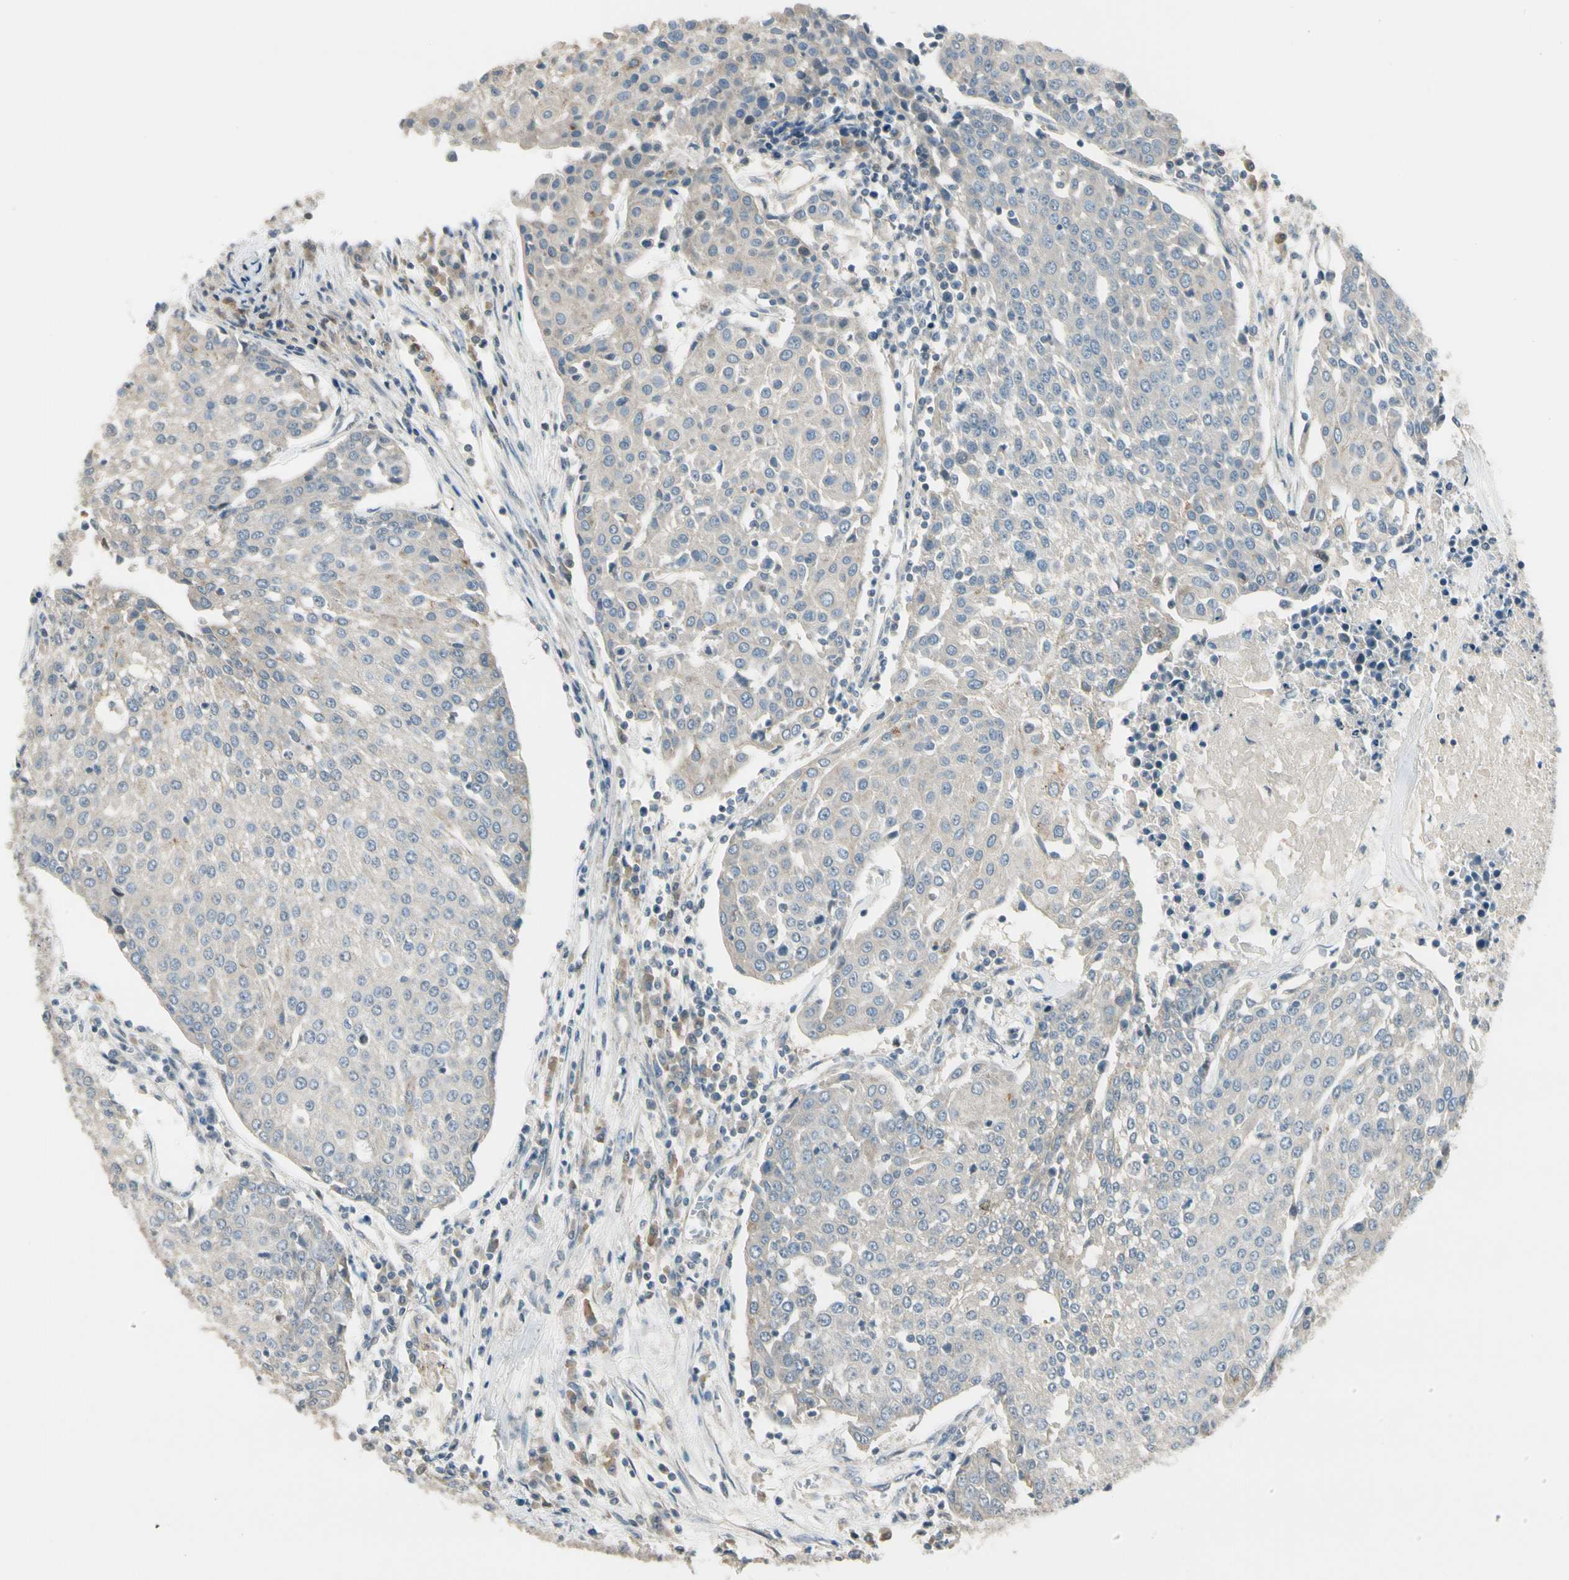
{"staining": {"intensity": "weak", "quantity": "25%-75%", "location": "cytoplasmic/membranous"}, "tissue": "urothelial cancer", "cell_type": "Tumor cells", "image_type": "cancer", "snomed": [{"axis": "morphology", "description": "Urothelial carcinoma, High grade"}, {"axis": "topography", "description": "Urinary bladder"}], "caption": "Tumor cells demonstrate weak cytoplasmic/membranous expression in about 25%-75% of cells in urothelial cancer.", "gene": "P3H2", "patient": {"sex": "female", "age": 85}}